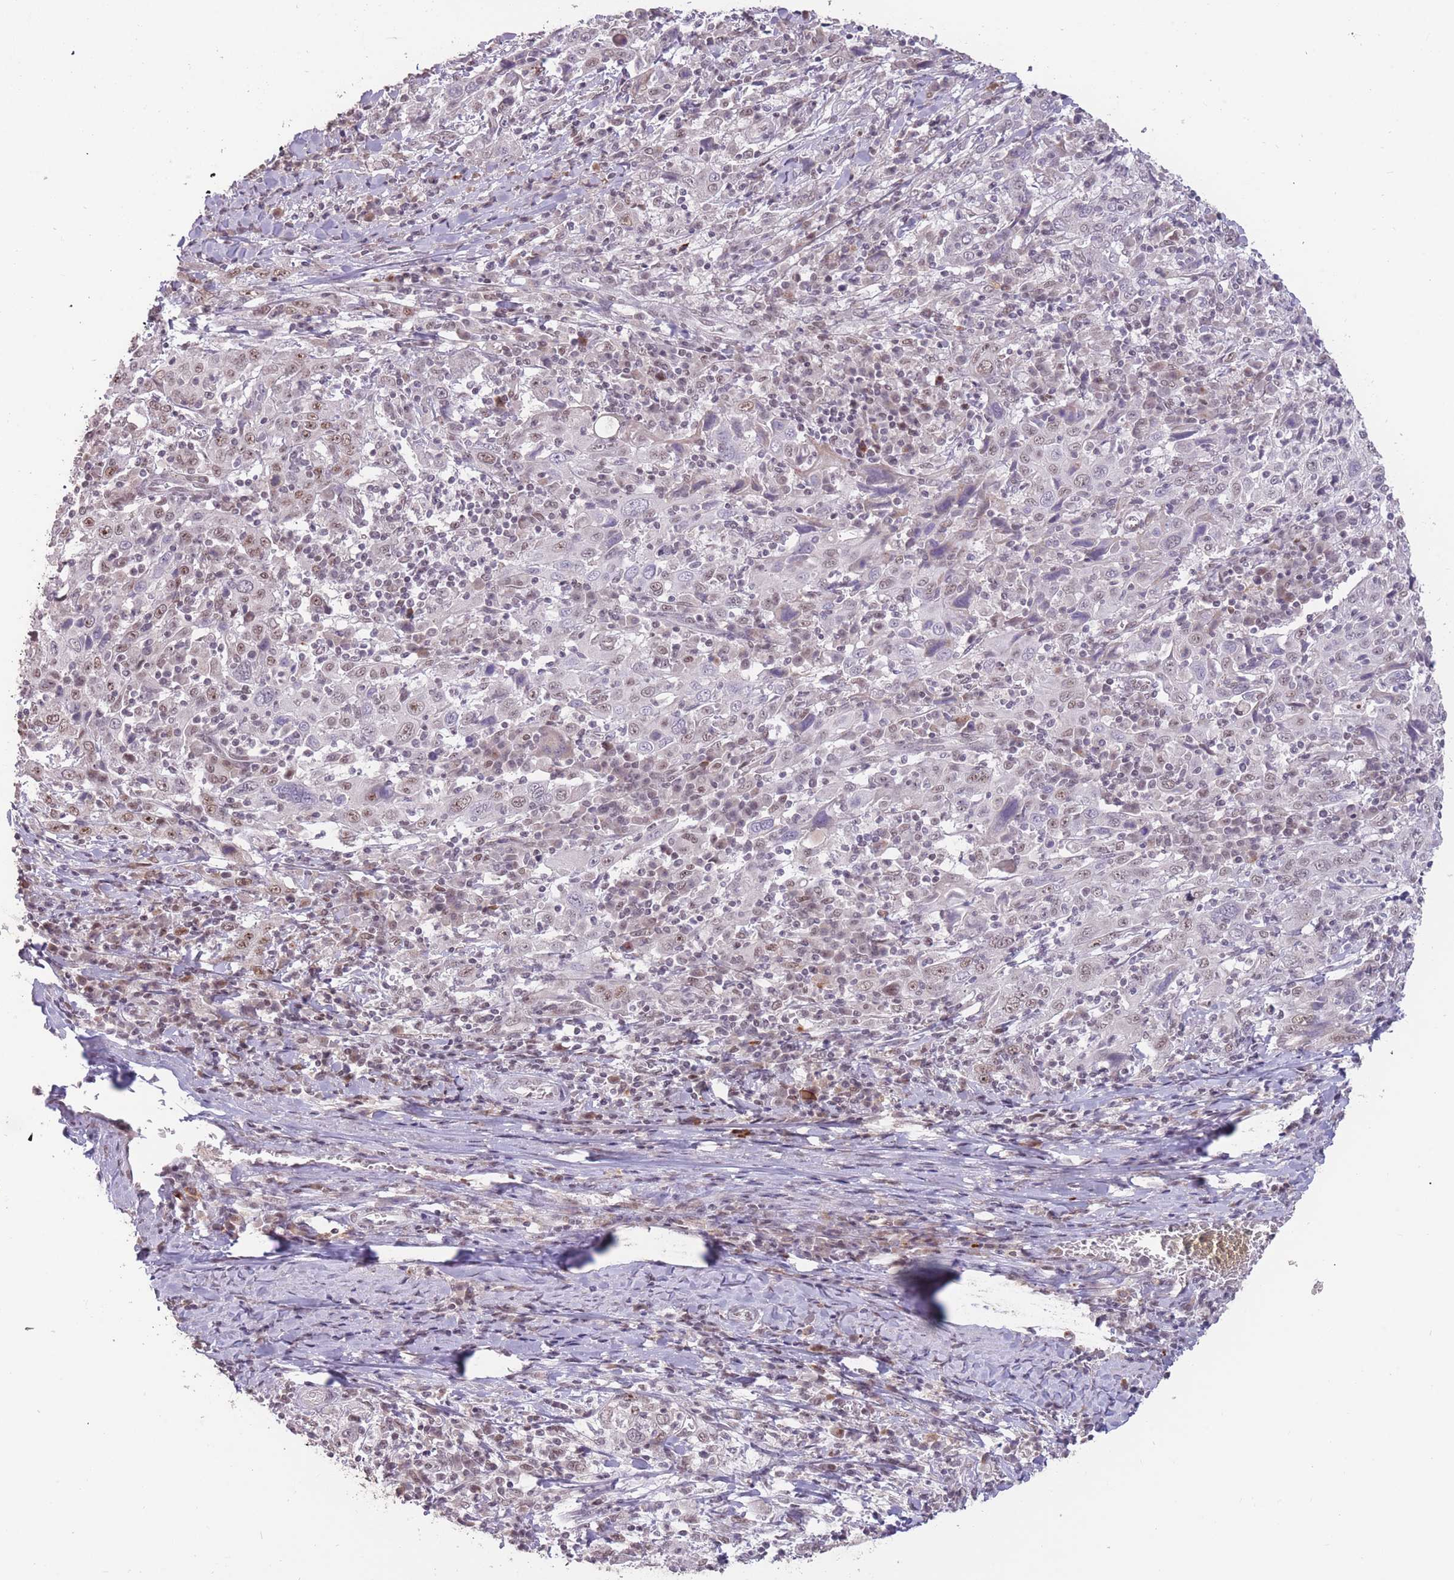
{"staining": {"intensity": "weak", "quantity": "25%-75%", "location": "nuclear"}, "tissue": "cervical cancer", "cell_type": "Tumor cells", "image_type": "cancer", "snomed": [{"axis": "morphology", "description": "Squamous cell carcinoma, NOS"}, {"axis": "topography", "description": "Cervix"}], "caption": "Cervical cancer (squamous cell carcinoma) tissue demonstrates weak nuclear staining in approximately 25%-75% of tumor cells, visualized by immunohistochemistry.", "gene": "HNRNPUL1", "patient": {"sex": "female", "age": 46}}